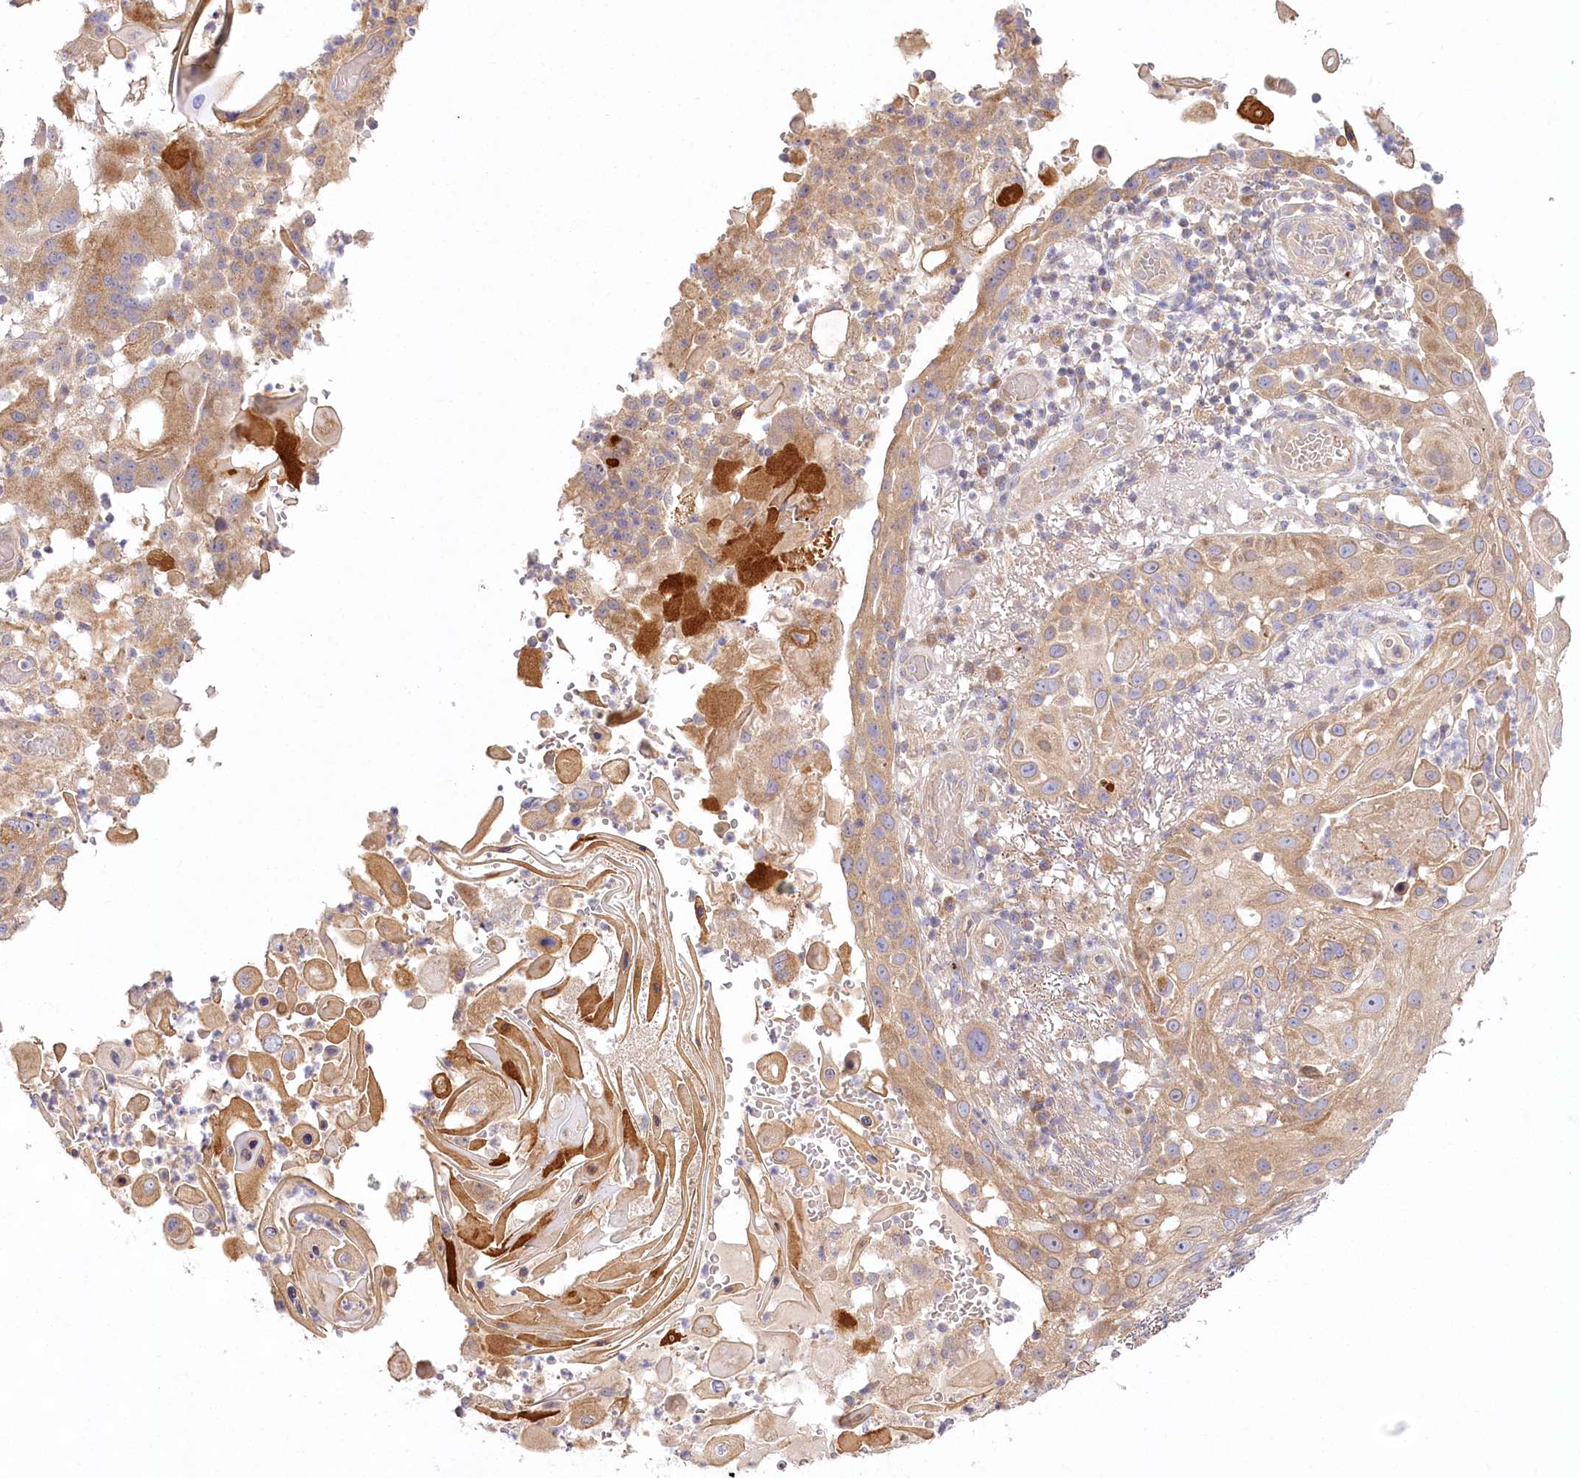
{"staining": {"intensity": "weak", "quantity": "<25%", "location": "cytoplasmic/membranous"}, "tissue": "skin cancer", "cell_type": "Tumor cells", "image_type": "cancer", "snomed": [{"axis": "morphology", "description": "Squamous cell carcinoma, NOS"}, {"axis": "topography", "description": "Skin"}], "caption": "Tumor cells are negative for brown protein staining in squamous cell carcinoma (skin).", "gene": "PYROXD1", "patient": {"sex": "female", "age": 44}}